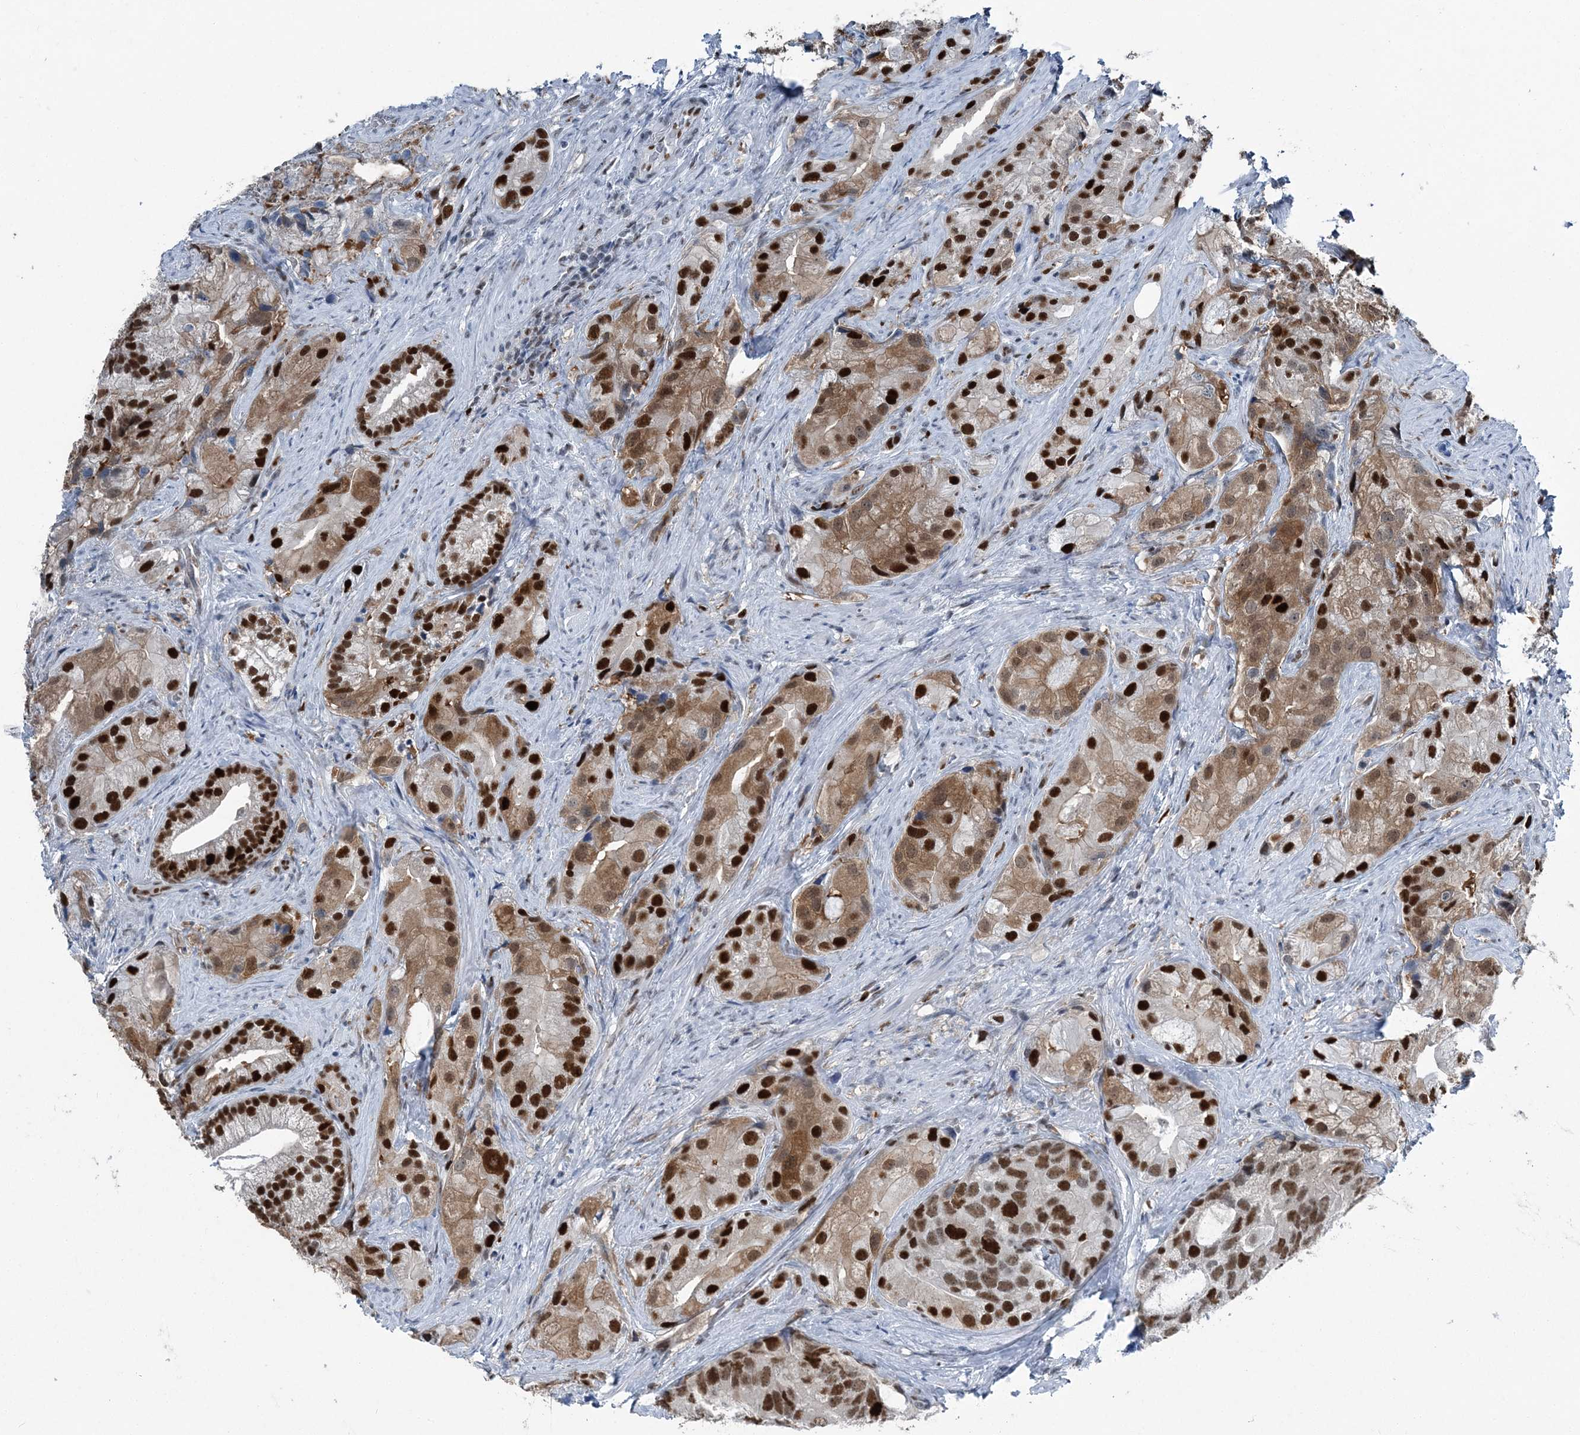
{"staining": {"intensity": "strong", "quantity": "25%-75%", "location": "cytoplasmic/membranous,nuclear"}, "tissue": "prostate cancer", "cell_type": "Tumor cells", "image_type": "cancer", "snomed": [{"axis": "morphology", "description": "Adenocarcinoma, Low grade"}, {"axis": "topography", "description": "Prostate"}], "caption": "Human prostate cancer (adenocarcinoma (low-grade)) stained with a protein marker shows strong staining in tumor cells.", "gene": "HAT1", "patient": {"sex": "male", "age": 71}}